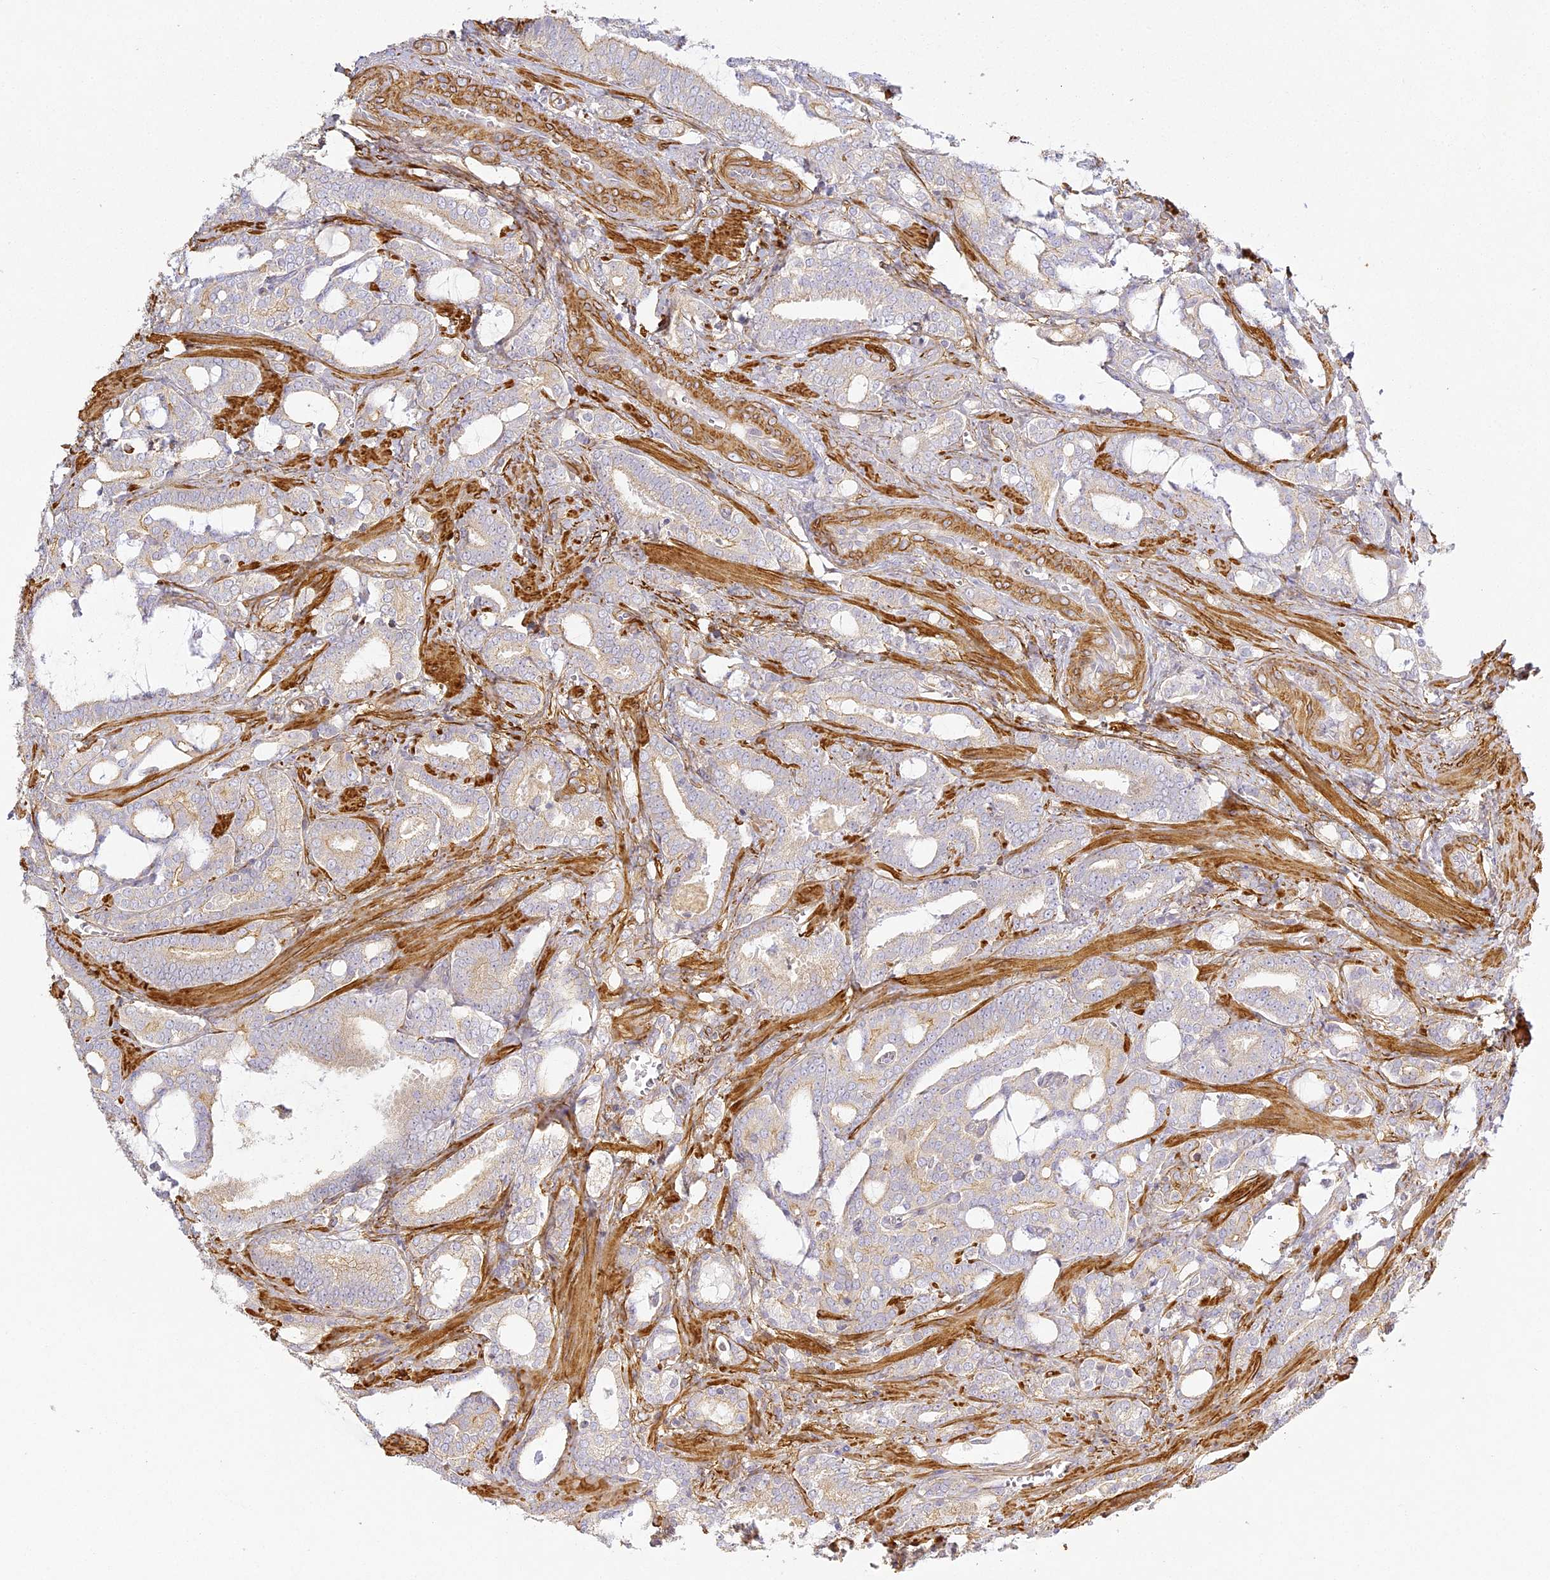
{"staining": {"intensity": "weak", "quantity": "<25%", "location": "cytoplasmic/membranous"}, "tissue": "prostate cancer", "cell_type": "Tumor cells", "image_type": "cancer", "snomed": [{"axis": "morphology", "description": "Adenocarcinoma, High grade"}, {"axis": "topography", "description": "Prostate and seminal vesicle, NOS"}], "caption": "This is a micrograph of immunohistochemistry (IHC) staining of high-grade adenocarcinoma (prostate), which shows no staining in tumor cells. (Immunohistochemistry (ihc), brightfield microscopy, high magnification).", "gene": "MED28", "patient": {"sex": "male", "age": 67}}